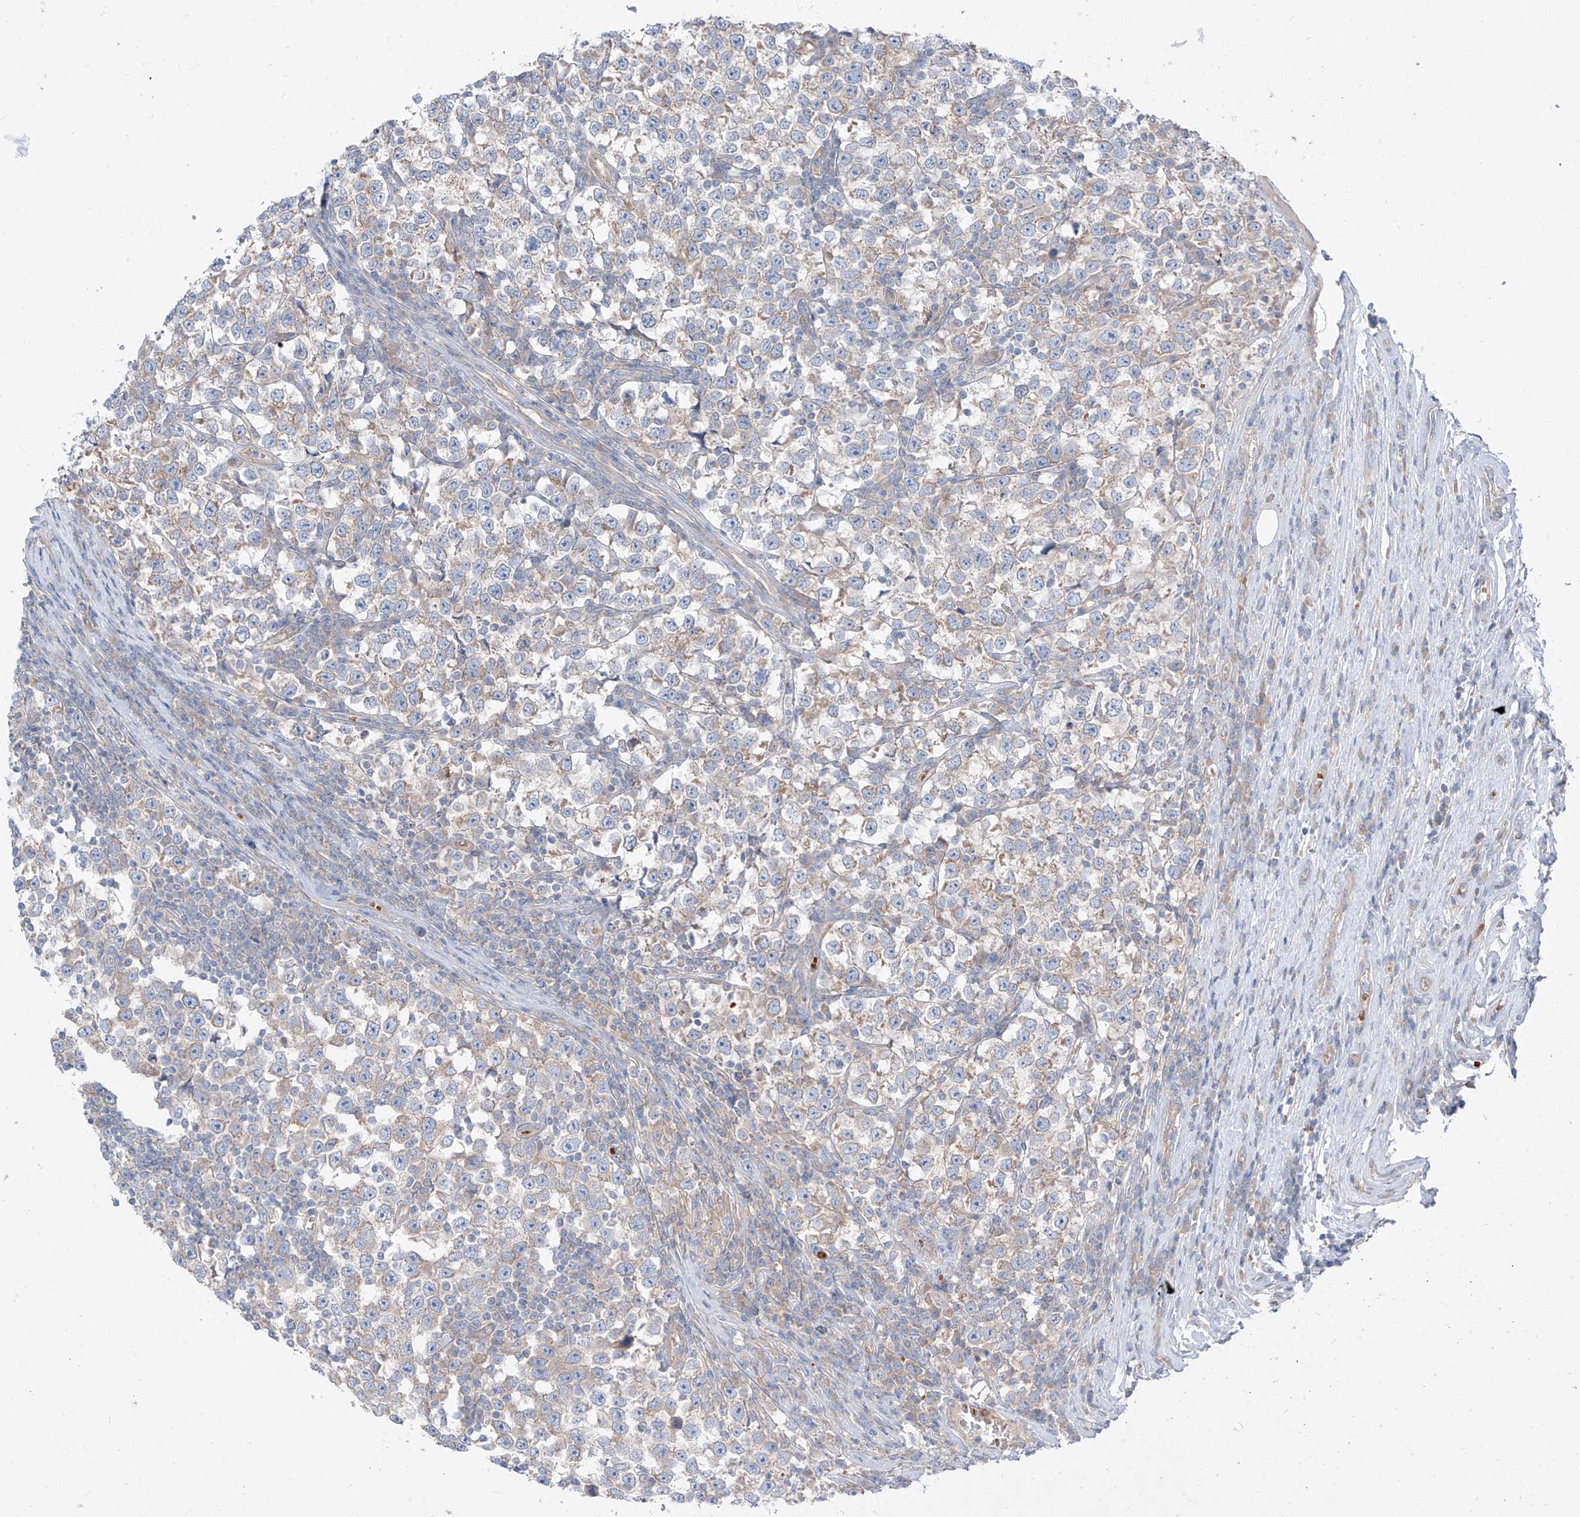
{"staining": {"intensity": "weak", "quantity": "<25%", "location": "cytoplasmic/membranous"}, "tissue": "testis cancer", "cell_type": "Tumor cells", "image_type": "cancer", "snomed": [{"axis": "morphology", "description": "Normal tissue, NOS"}, {"axis": "morphology", "description": "Seminoma, NOS"}, {"axis": "topography", "description": "Testis"}], "caption": "This is a histopathology image of IHC staining of testis cancer (seminoma), which shows no expression in tumor cells. (Immunohistochemistry, brightfield microscopy, high magnification).", "gene": "DGKQ", "patient": {"sex": "male", "age": 43}}